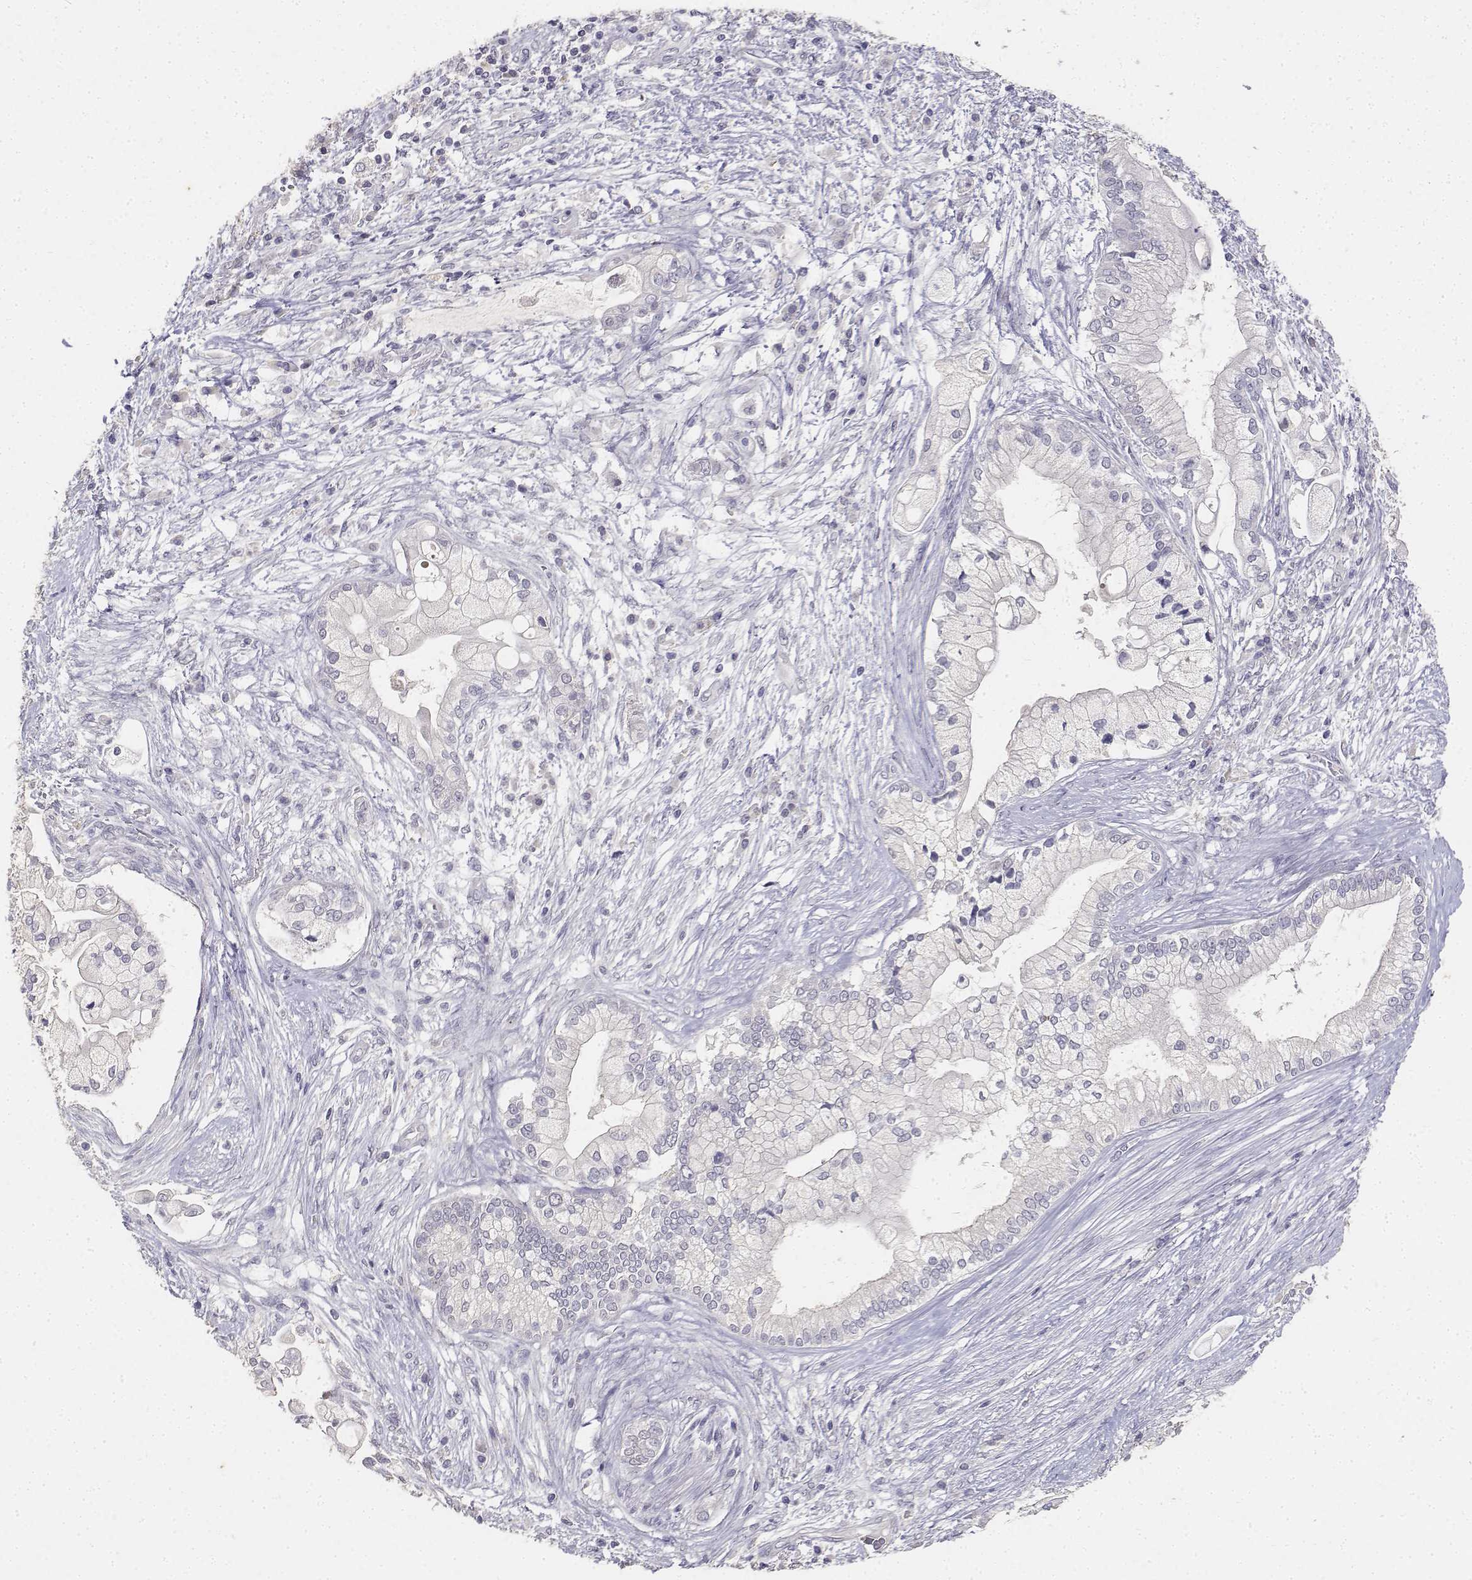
{"staining": {"intensity": "negative", "quantity": "none", "location": "none"}, "tissue": "pancreatic cancer", "cell_type": "Tumor cells", "image_type": "cancer", "snomed": [{"axis": "morphology", "description": "Adenocarcinoma, NOS"}, {"axis": "topography", "description": "Pancreas"}], "caption": "Protein analysis of pancreatic adenocarcinoma demonstrates no significant staining in tumor cells.", "gene": "PAEP", "patient": {"sex": "female", "age": 69}}